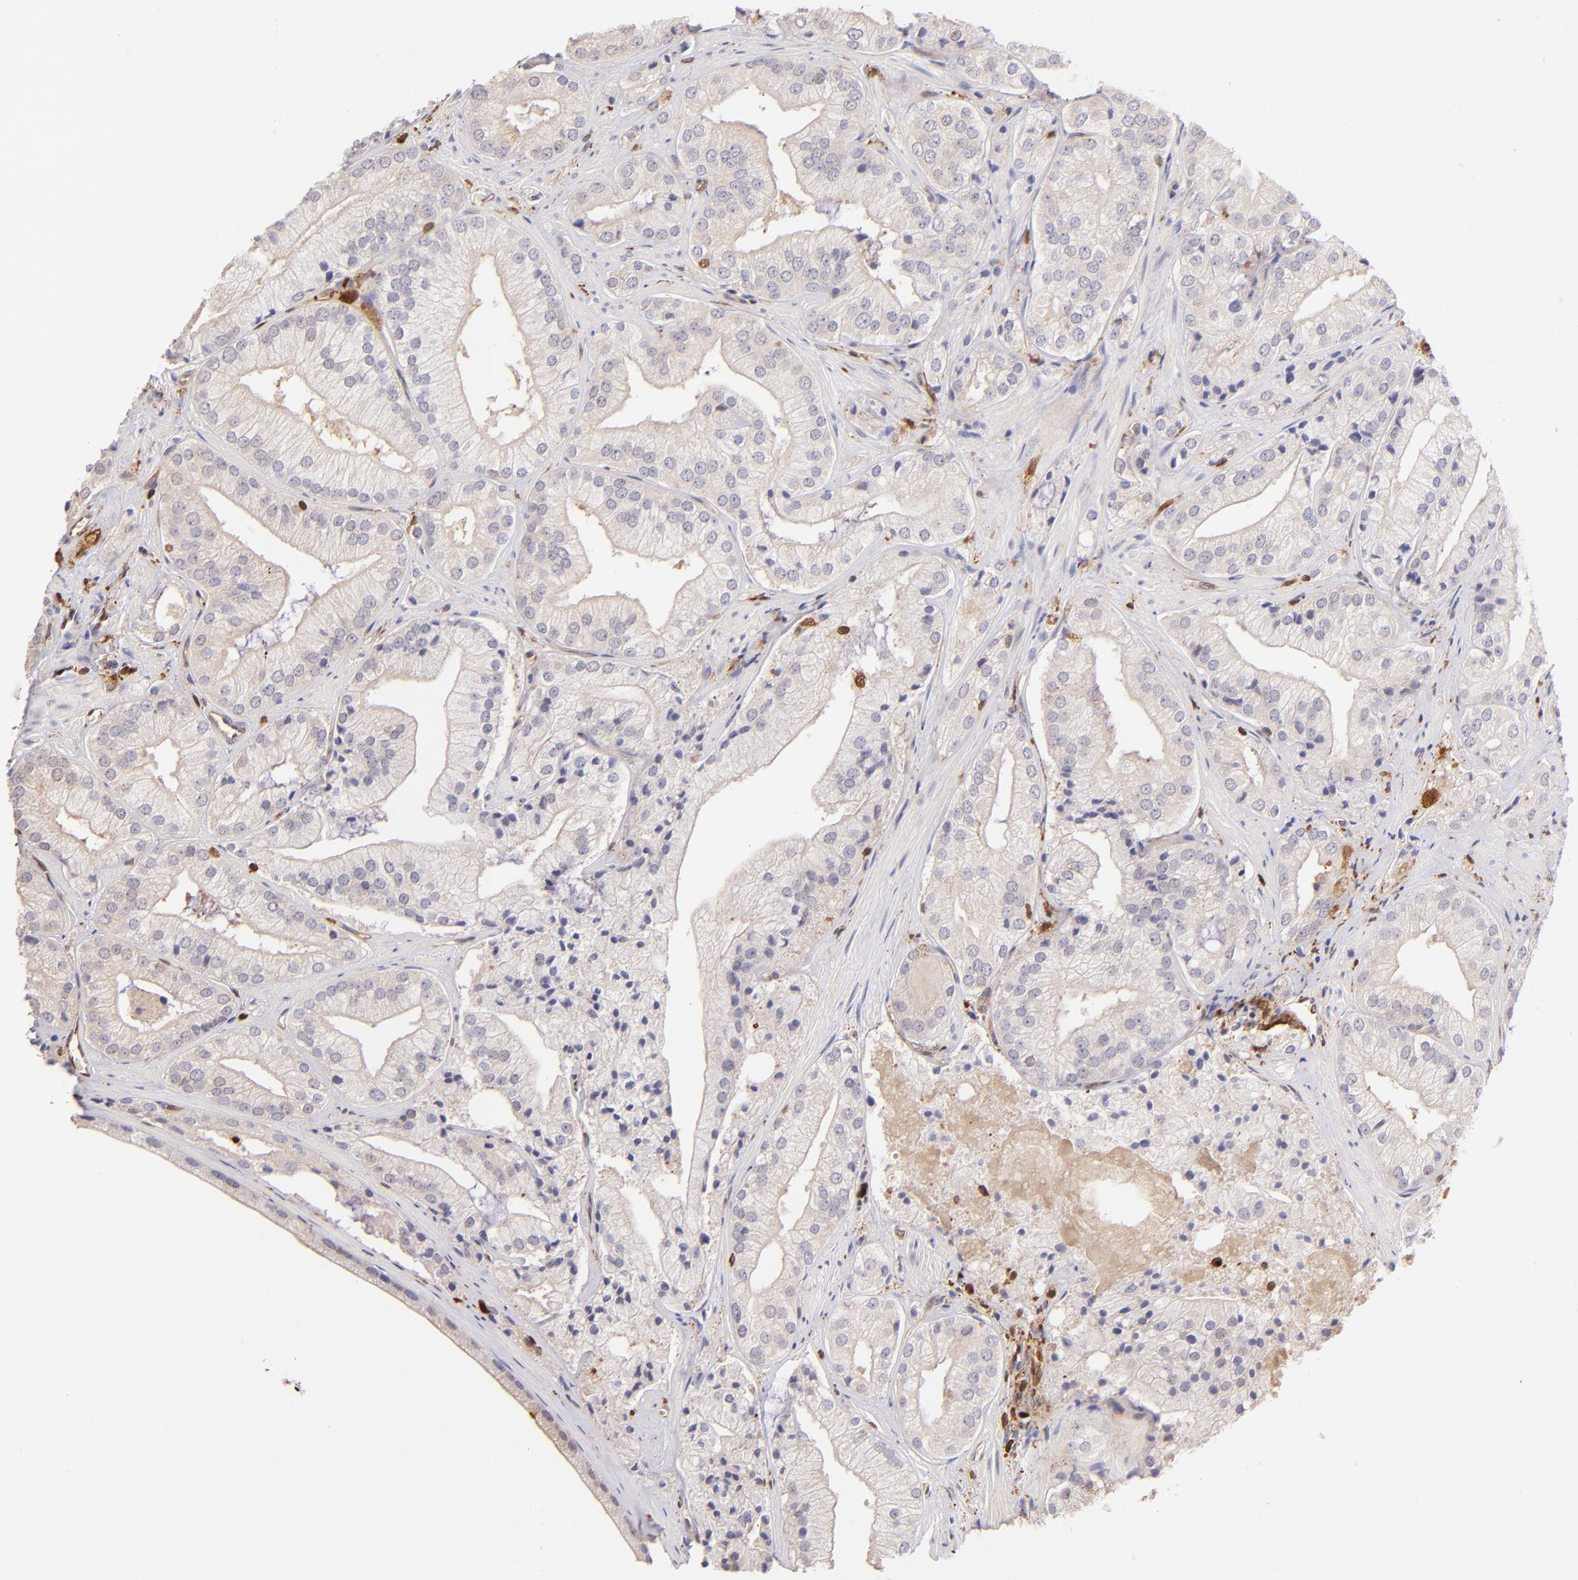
{"staining": {"intensity": "weak", "quantity": ">75%", "location": "cytoplasmic/membranous"}, "tissue": "prostate cancer", "cell_type": "Tumor cells", "image_type": "cancer", "snomed": [{"axis": "morphology", "description": "Adenocarcinoma, Low grade"}, {"axis": "topography", "description": "Prostate"}], "caption": "Prostate cancer (low-grade adenocarcinoma) stained with immunohistochemistry (IHC) reveals weak cytoplasmic/membranous staining in about >75% of tumor cells. Using DAB (3,3'-diaminobenzidine) (brown) and hematoxylin (blue) stains, captured at high magnification using brightfield microscopy.", "gene": "BTK", "patient": {"sex": "male", "age": 60}}